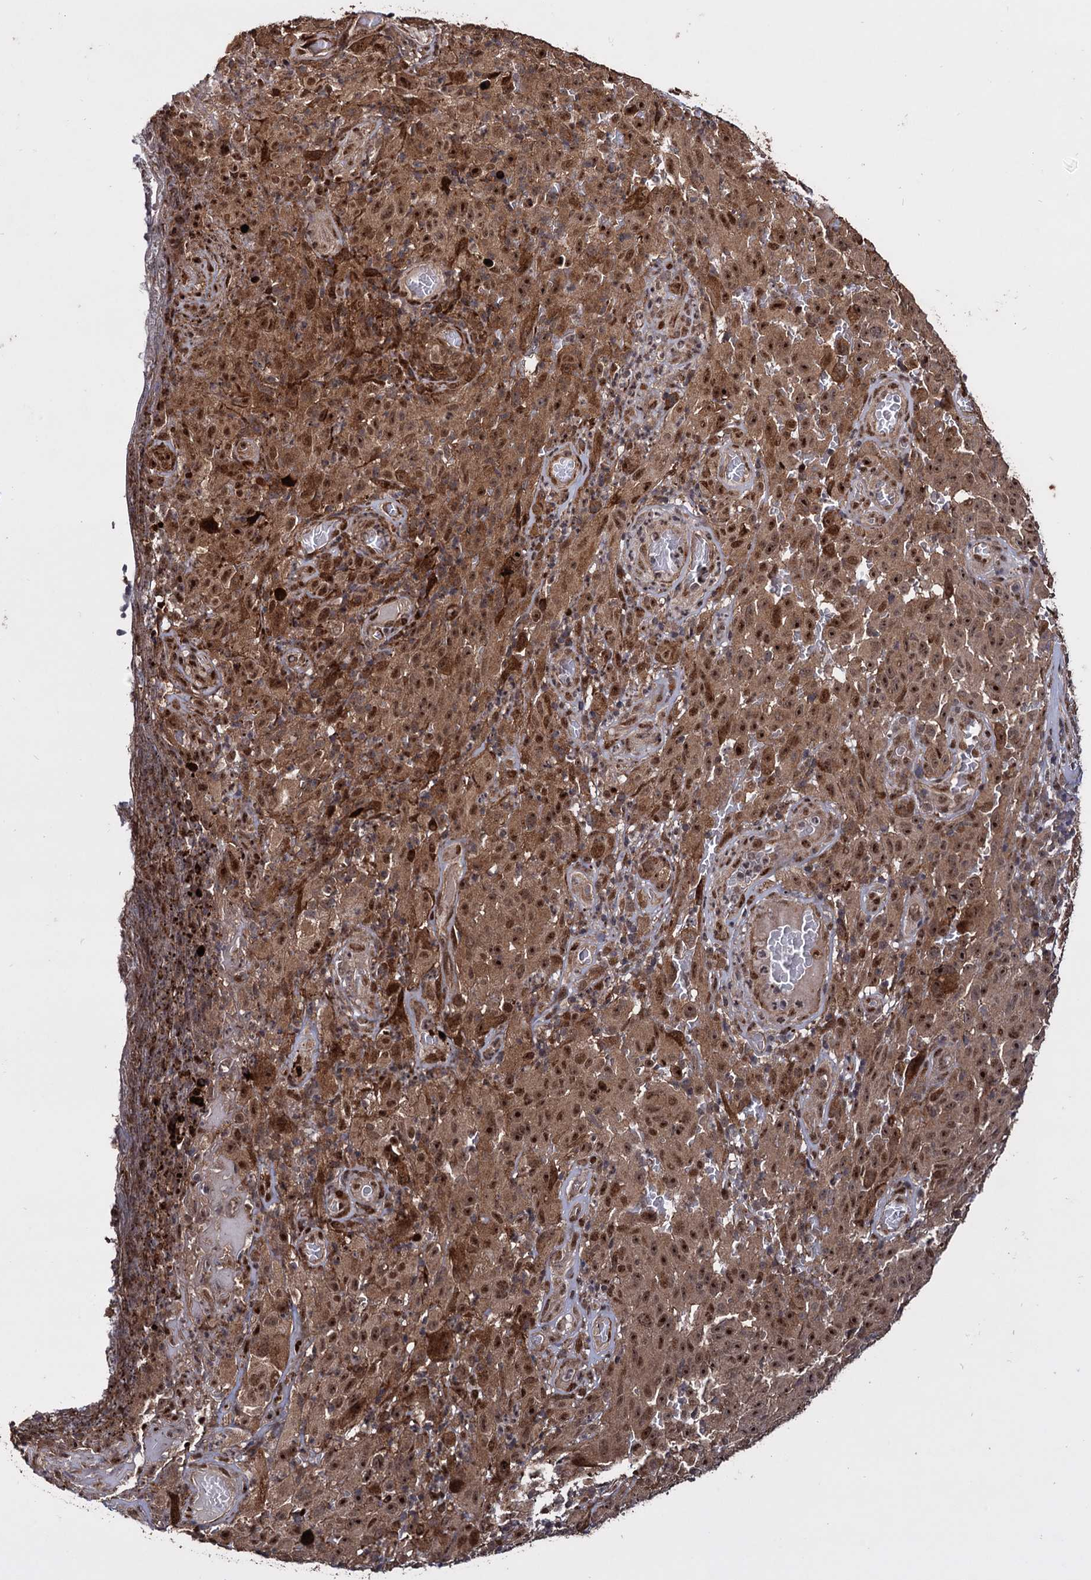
{"staining": {"intensity": "strong", "quantity": ">75%", "location": "cytoplasmic/membranous,nuclear"}, "tissue": "melanoma", "cell_type": "Tumor cells", "image_type": "cancer", "snomed": [{"axis": "morphology", "description": "Malignant melanoma, NOS"}, {"axis": "topography", "description": "Skin"}], "caption": "Protein expression analysis of human melanoma reveals strong cytoplasmic/membranous and nuclear positivity in approximately >75% of tumor cells.", "gene": "PIGB", "patient": {"sex": "female", "age": 82}}